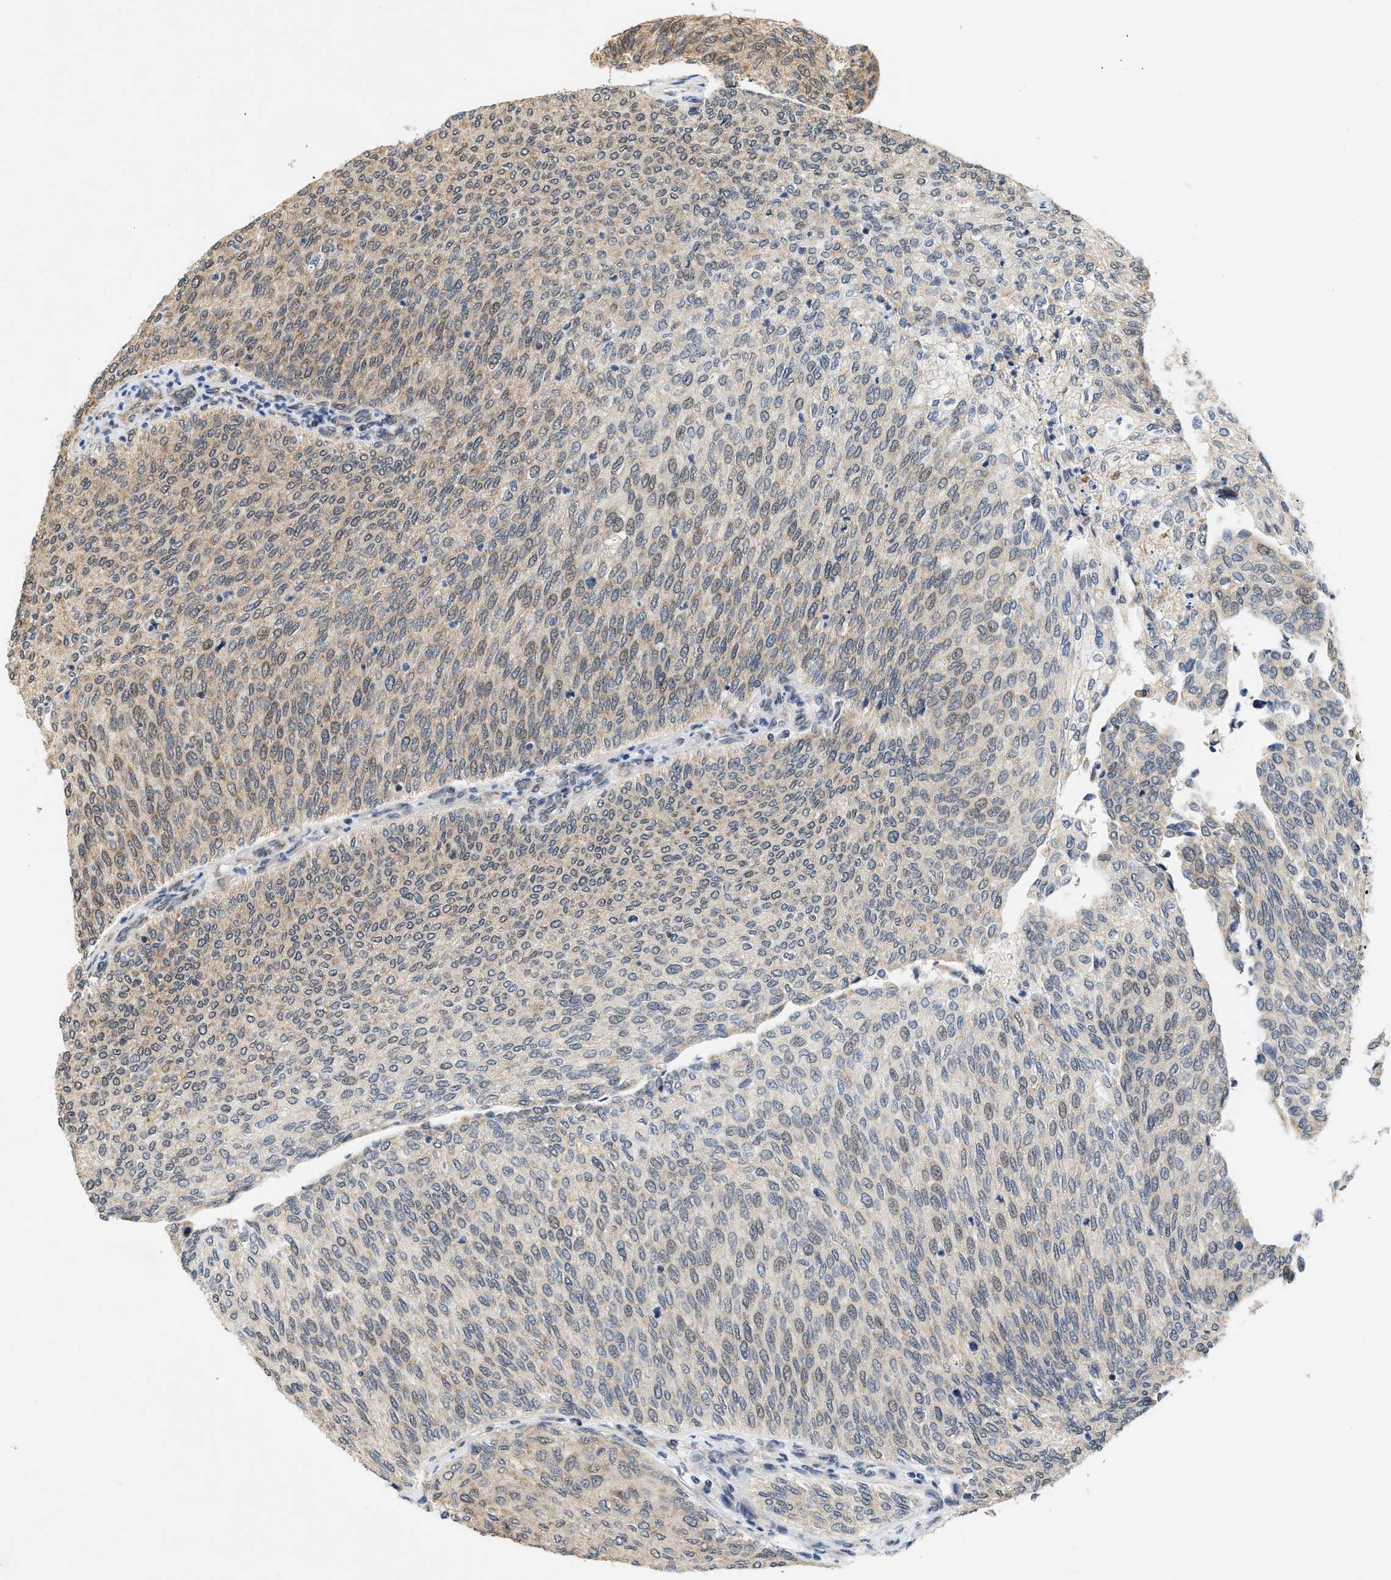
{"staining": {"intensity": "weak", "quantity": ">75%", "location": "cytoplasmic/membranous"}, "tissue": "urothelial cancer", "cell_type": "Tumor cells", "image_type": "cancer", "snomed": [{"axis": "morphology", "description": "Urothelial carcinoma, Low grade"}, {"axis": "topography", "description": "Urinary bladder"}], "caption": "Urothelial cancer tissue demonstrates weak cytoplasmic/membranous positivity in approximately >75% of tumor cells", "gene": "GIGYF1", "patient": {"sex": "female", "age": 79}}